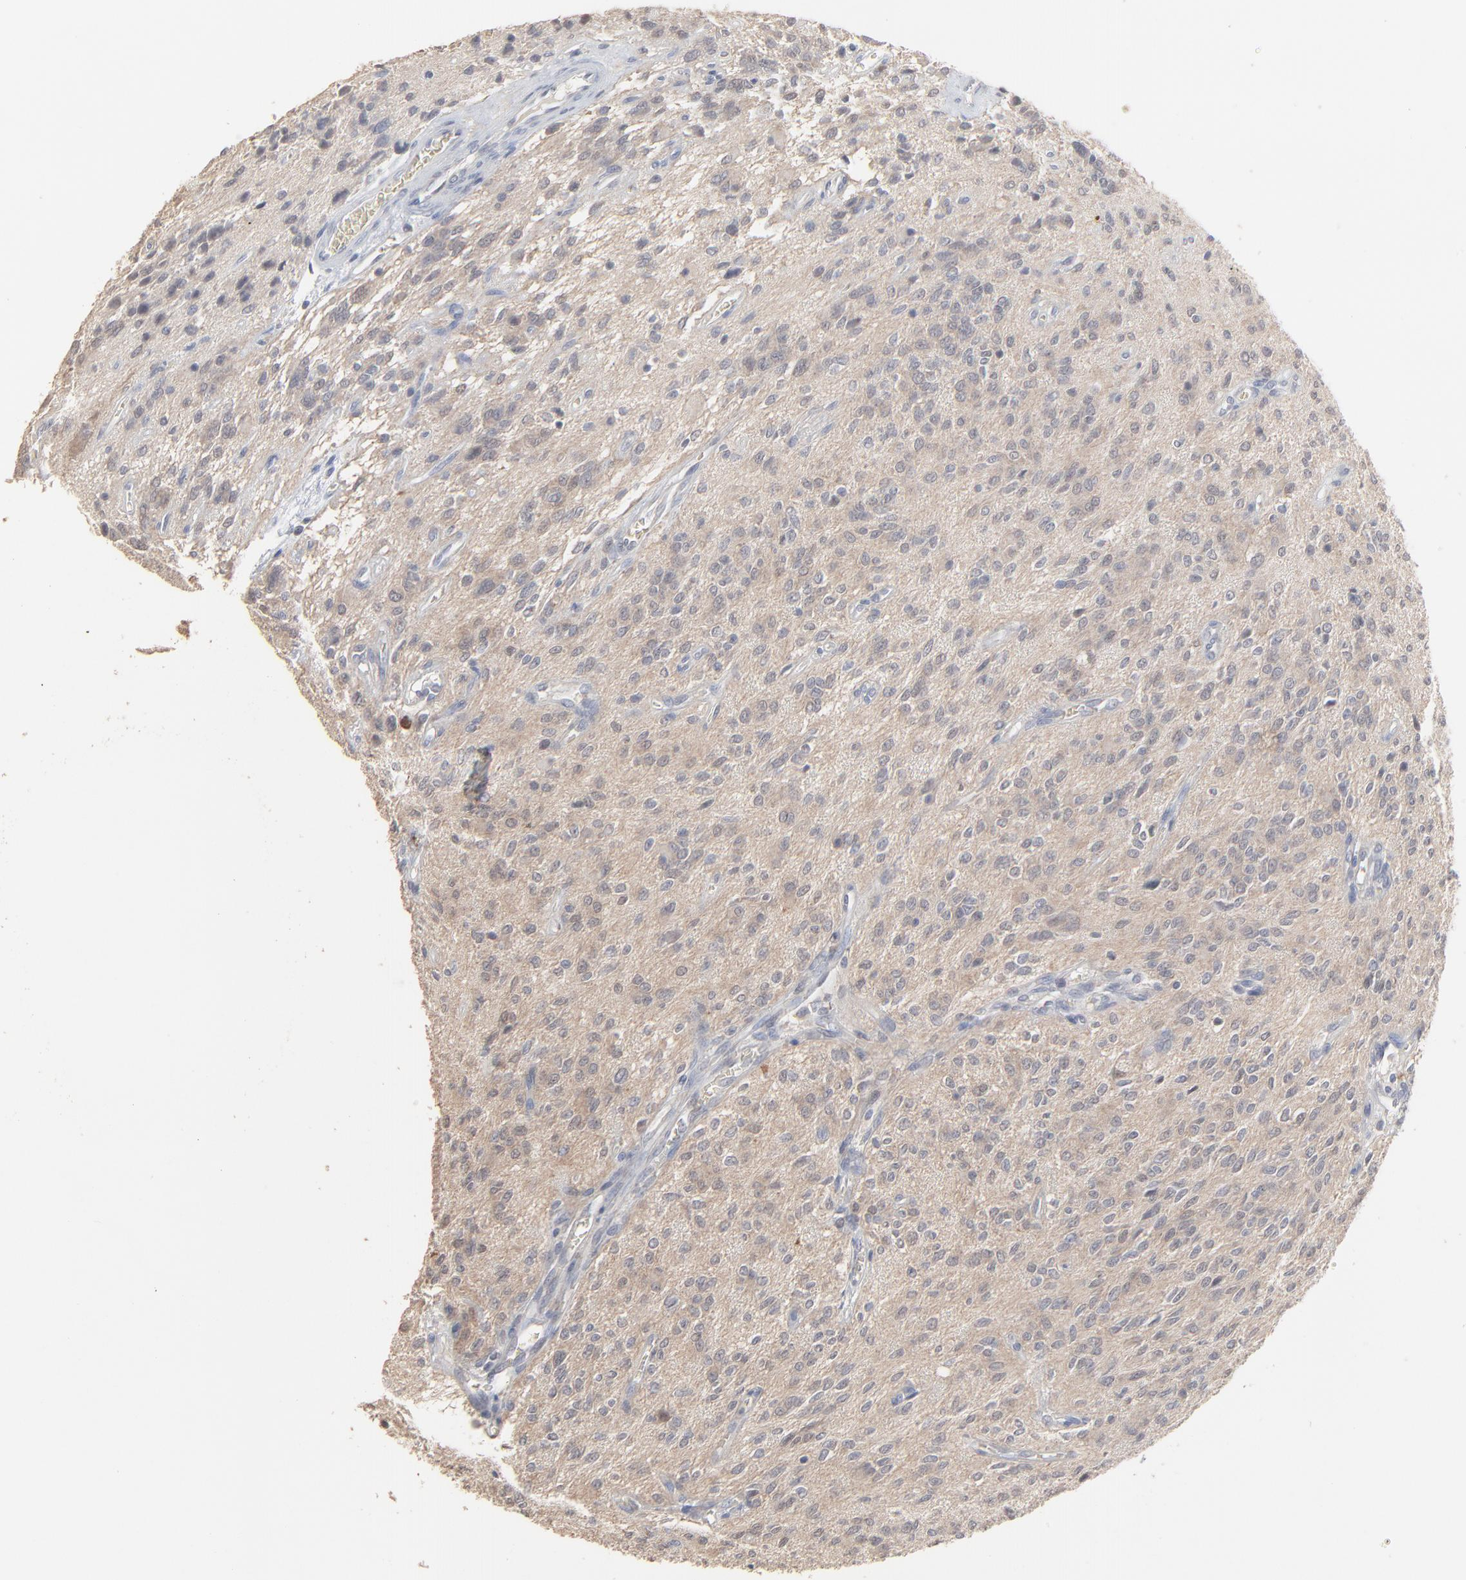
{"staining": {"intensity": "weak", "quantity": ">75%", "location": "cytoplasmic/membranous"}, "tissue": "glioma", "cell_type": "Tumor cells", "image_type": "cancer", "snomed": [{"axis": "morphology", "description": "Glioma, malignant, Low grade"}, {"axis": "topography", "description": "Brain"}], "caption": "Immunohistochemical staining of low-grade glioma (malignant) reveals low levels of weak cytoplasmic/membranous protein staining in approximately >75% of tumor cells.", "gene": "FANCB", "patient": {"sex": "female", "age": 15}}